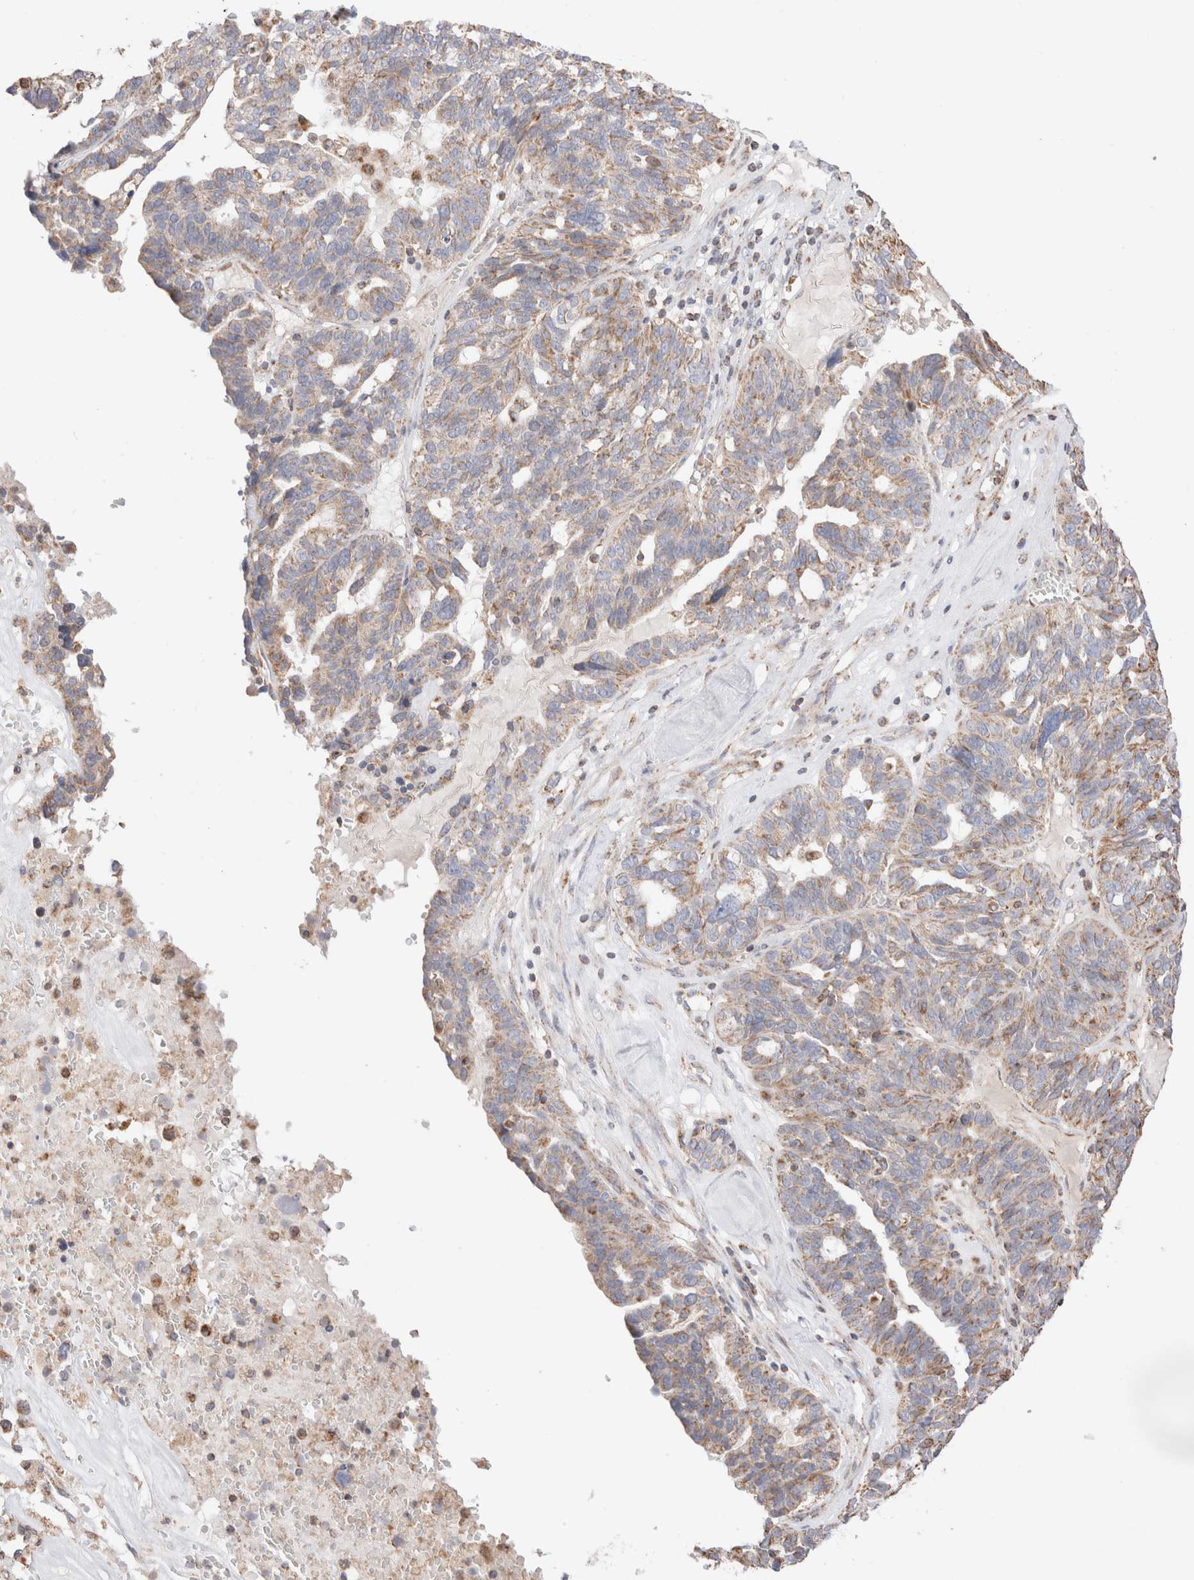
{"staining": {"intensity": "weak", "quantity": "<25%", "location": "cytoplasmic/membranous"}, "tissue": "ovarian cancer", "cell_type": "Tumor cells", "image_type": "cancer", "snomed": [{"axis": "morphology", "description": "Cystadenocarcinoma, serous, NOS"}, {"axis": "topography", "description": "Ovary"}], "caption": "This is an immunohistochemistry micrograph of human ovarian cancer (serous cystadenocarcinoma). There is no positivity in tumor cells.", "gene": "TMPPE", "patient": {"sex": "female", "age": 59}}